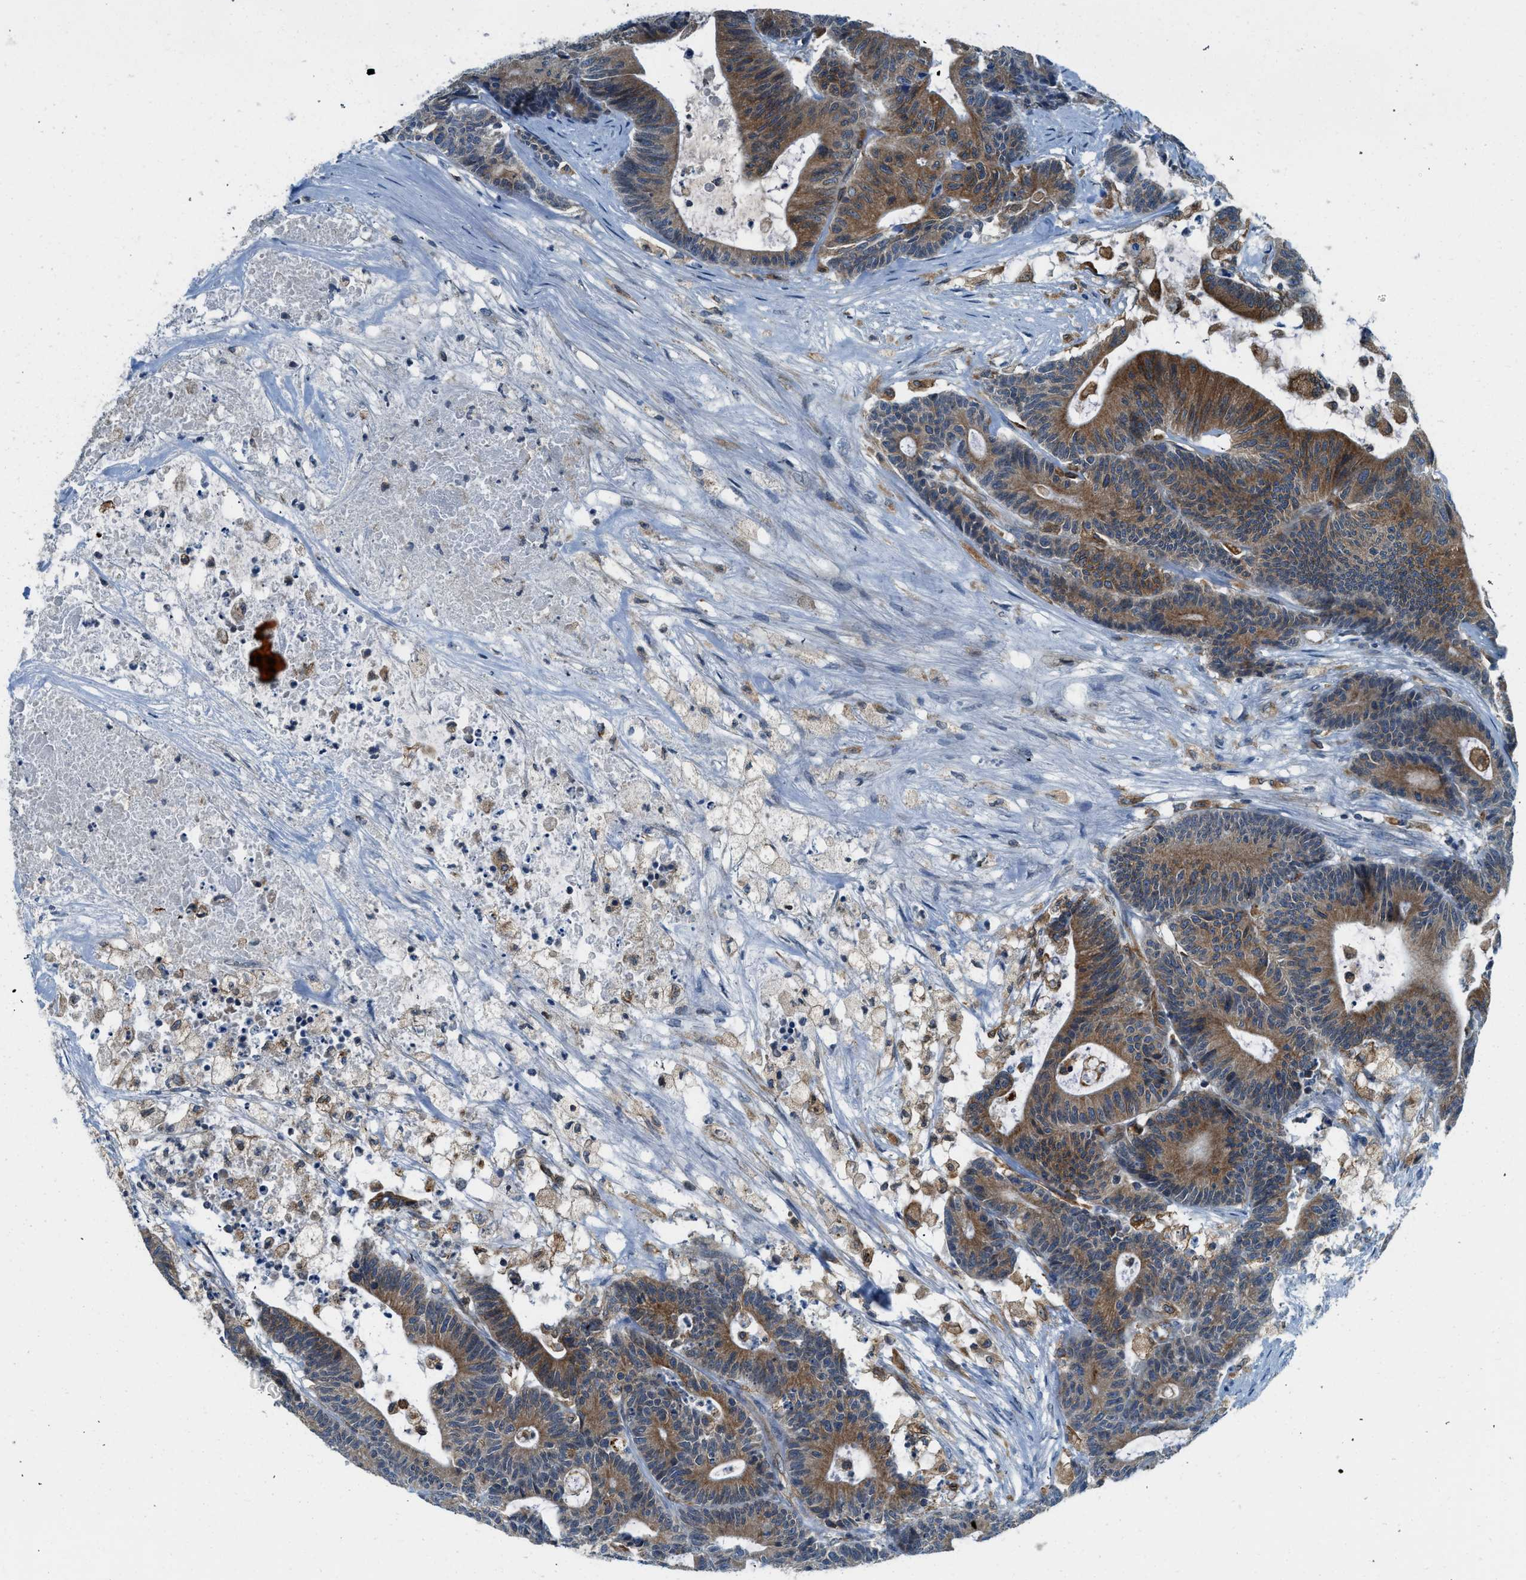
{"staining": {"intensity": "strong", "quantity": ">75%", "location": "cytoplasmic/membranous"}, "tissue": "colorectal cancer", "cell_type": "Tumor cells", "image_type": "cancer", "snomed": [{"axis": "morphology", "description": "Adenocarcinoma, NOS"}, {"axis": "topography", "description": "Colon"}], "caption": "Adenocarcinoma (colorectal) stained with a brown dye exhibits strong cytoplasmic/membranous positive positivity in about >75% of tumor cells.", "gene": "BCAP31", "patient": {"sex": "female", "age": 84}}